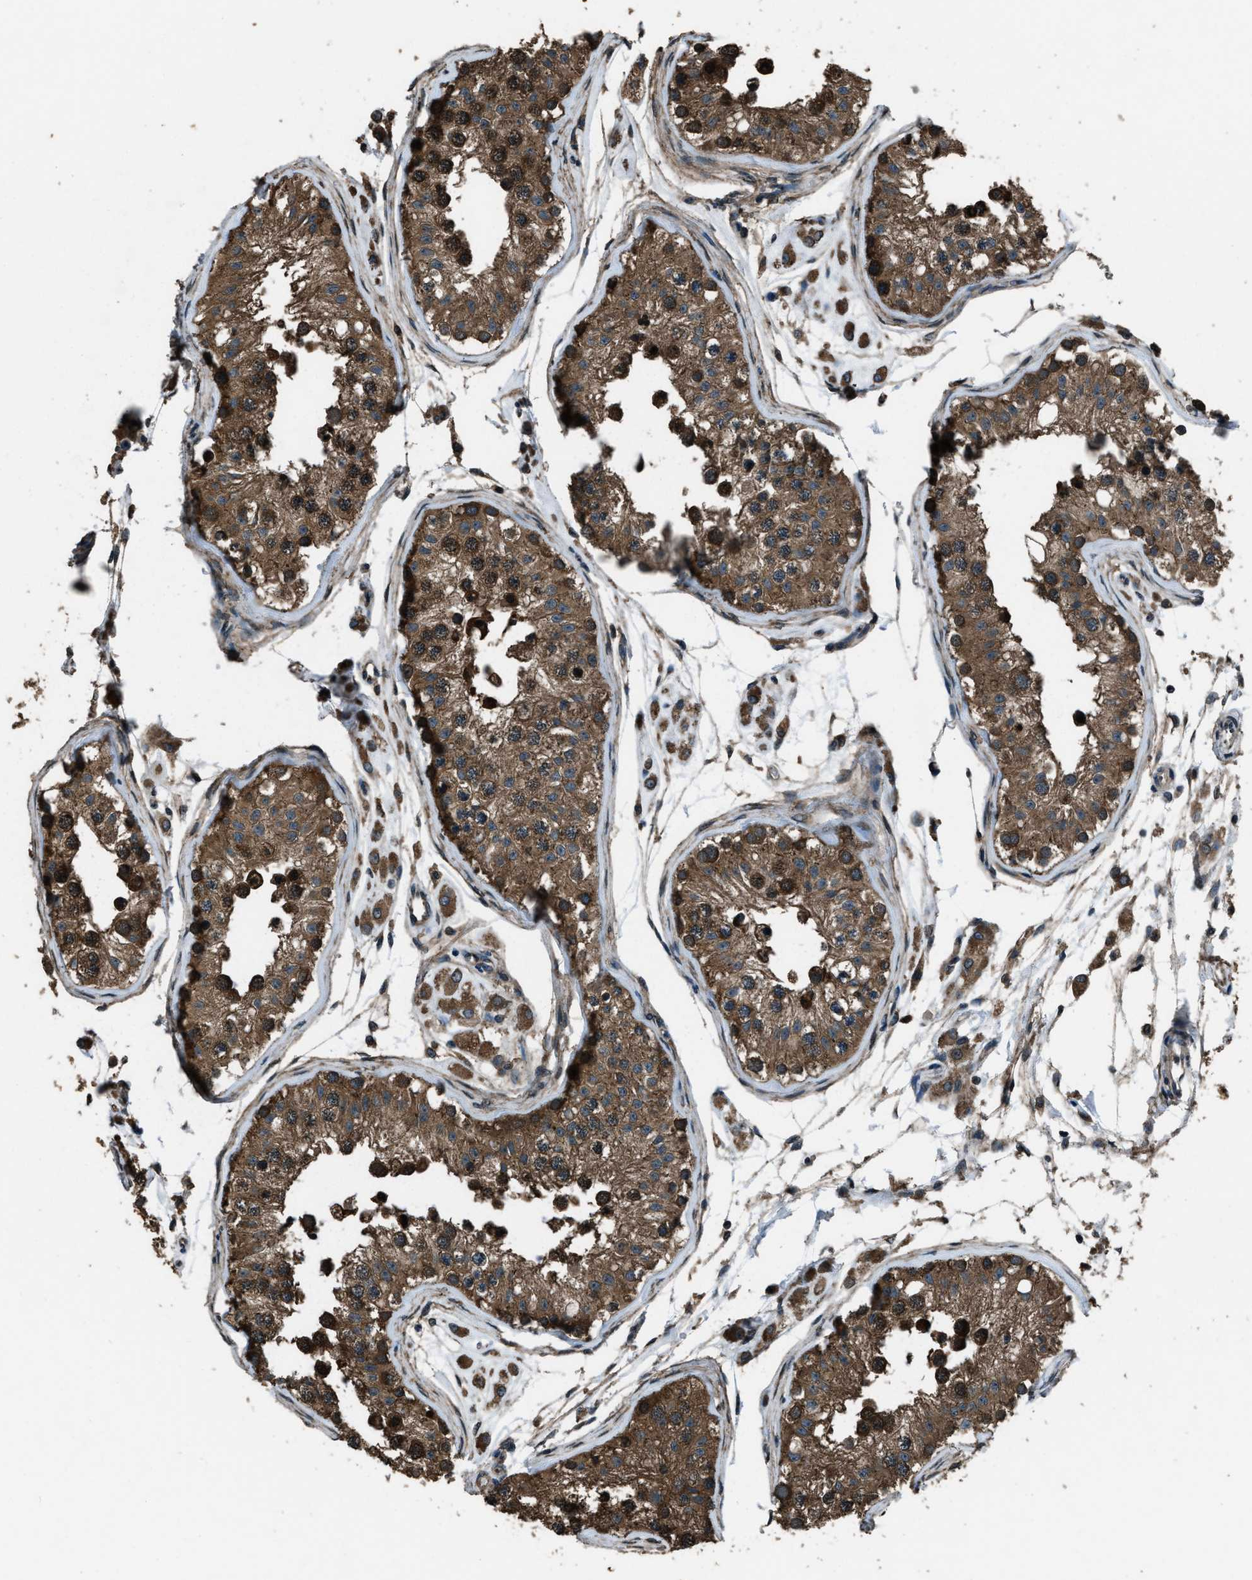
{"staining": {"intensity": "strong", "quantity": ">75%", "location": "cytoplasmic/membranous"}, "tissue": "testis", "cell_type": "Cells in seminiferous ducts", "image_type": "normal", "snomed": [{"axis": "morphology", "description": "Normal tissue, NOS"}, {"axis": "morphology", "description": "Adenocarcinoma, metastatic, NOS"}, {"axis": "topography", "description": "Testis"}], "caption": "Immunohistochemical staining of benign human testis shows high levels of strong cytoplasmic/membranous staining in about >75% of cells in seminiferous ducts.", "gene": "TRIM4", "patient": {"sex": "male", "age": 26}}